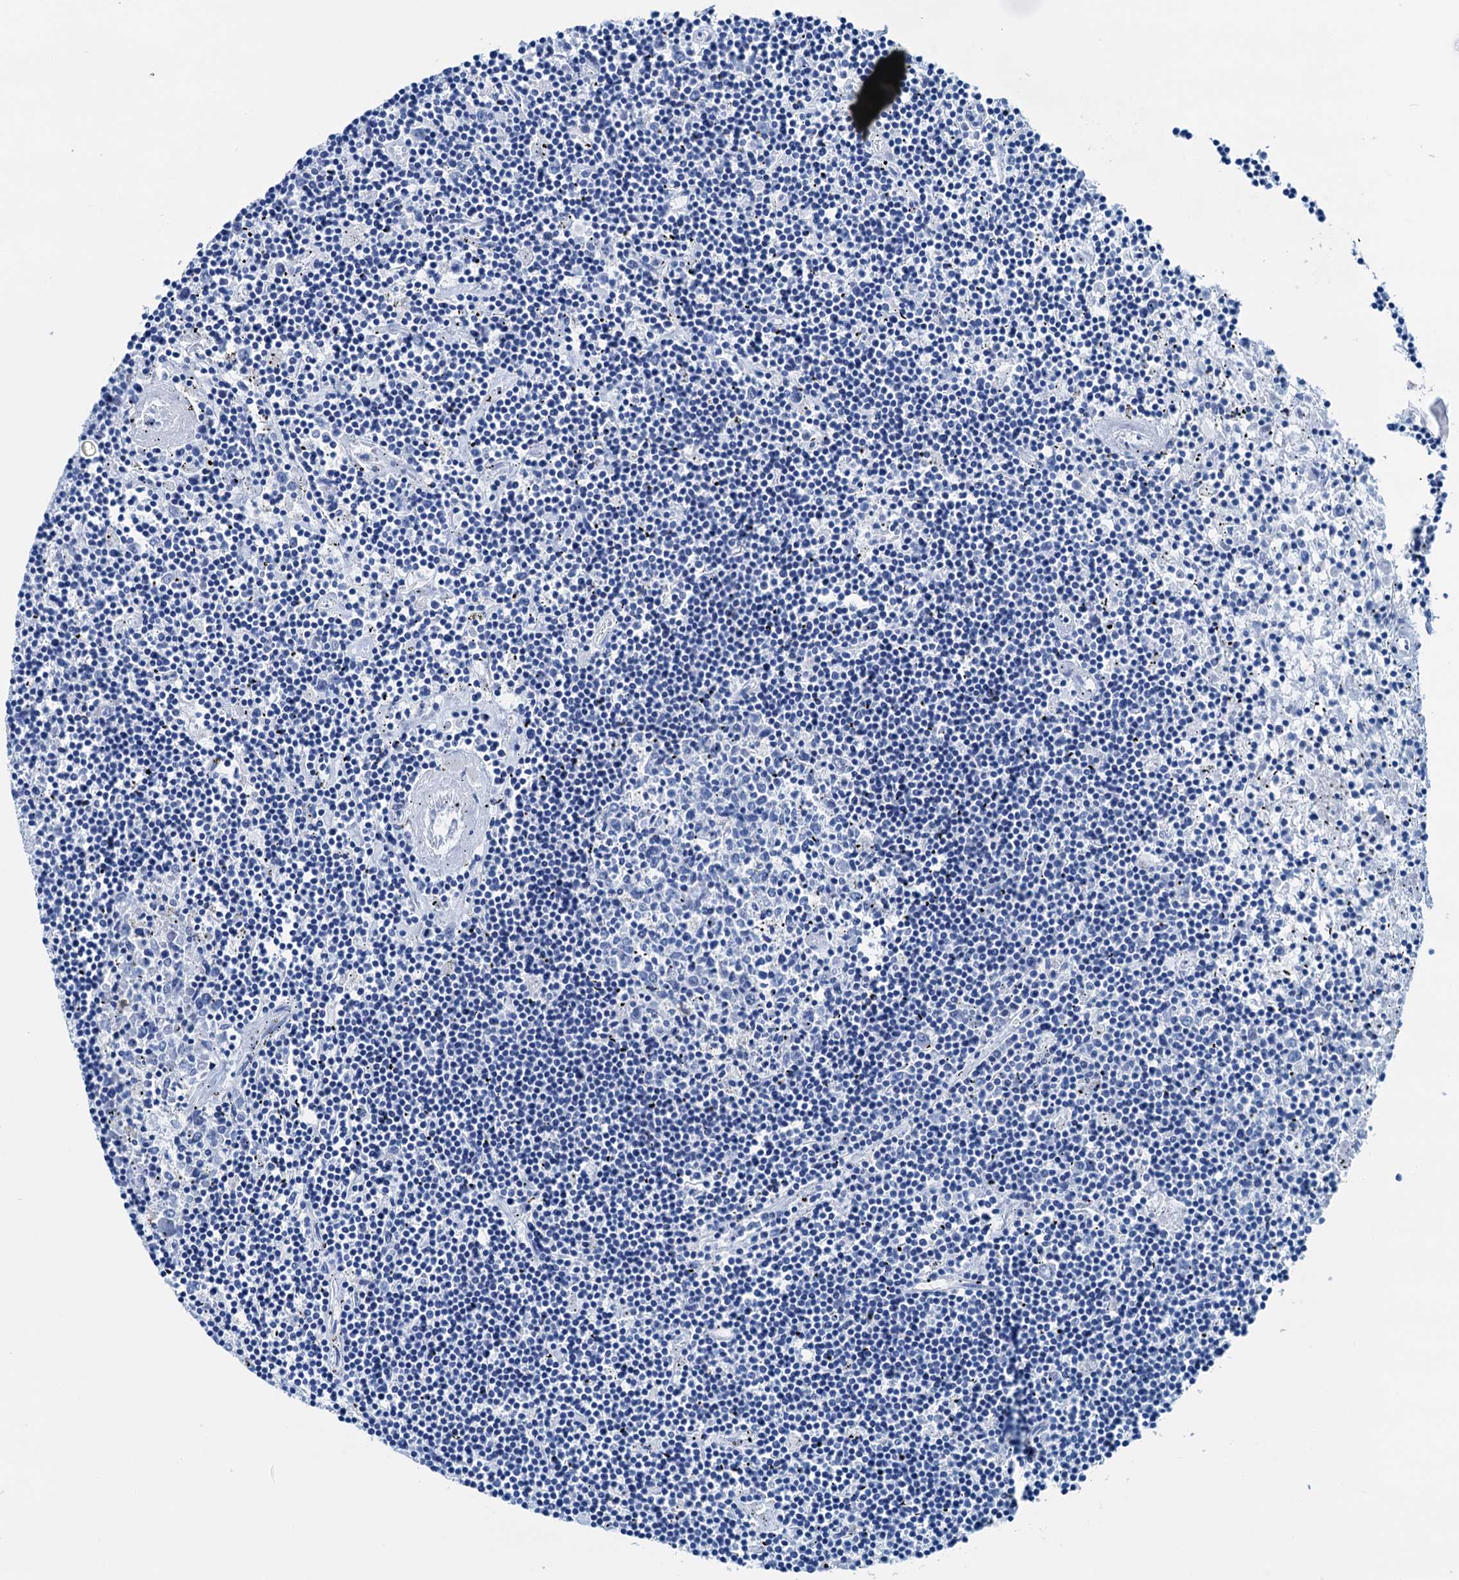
{"staining": {"intensity": "negative", "quantity": "none", "location": "none"}, "tissue": "lymphoma", "cell_type": "Tumor cells", "image_type": "cancer", "snomed": [{"axis": "morphology", "description": "Malignant lymphoma, non-Hodgkin's type, Low grade"}, {"axis": "topography", "description": "Spleen"}], "caption": "Lymphoma stained for a protein using immunohistochemistry (IHC) reveals no expression tumor cells.", "gene": "KNDC1", "patient": {"sex": "male", "age": 76}}